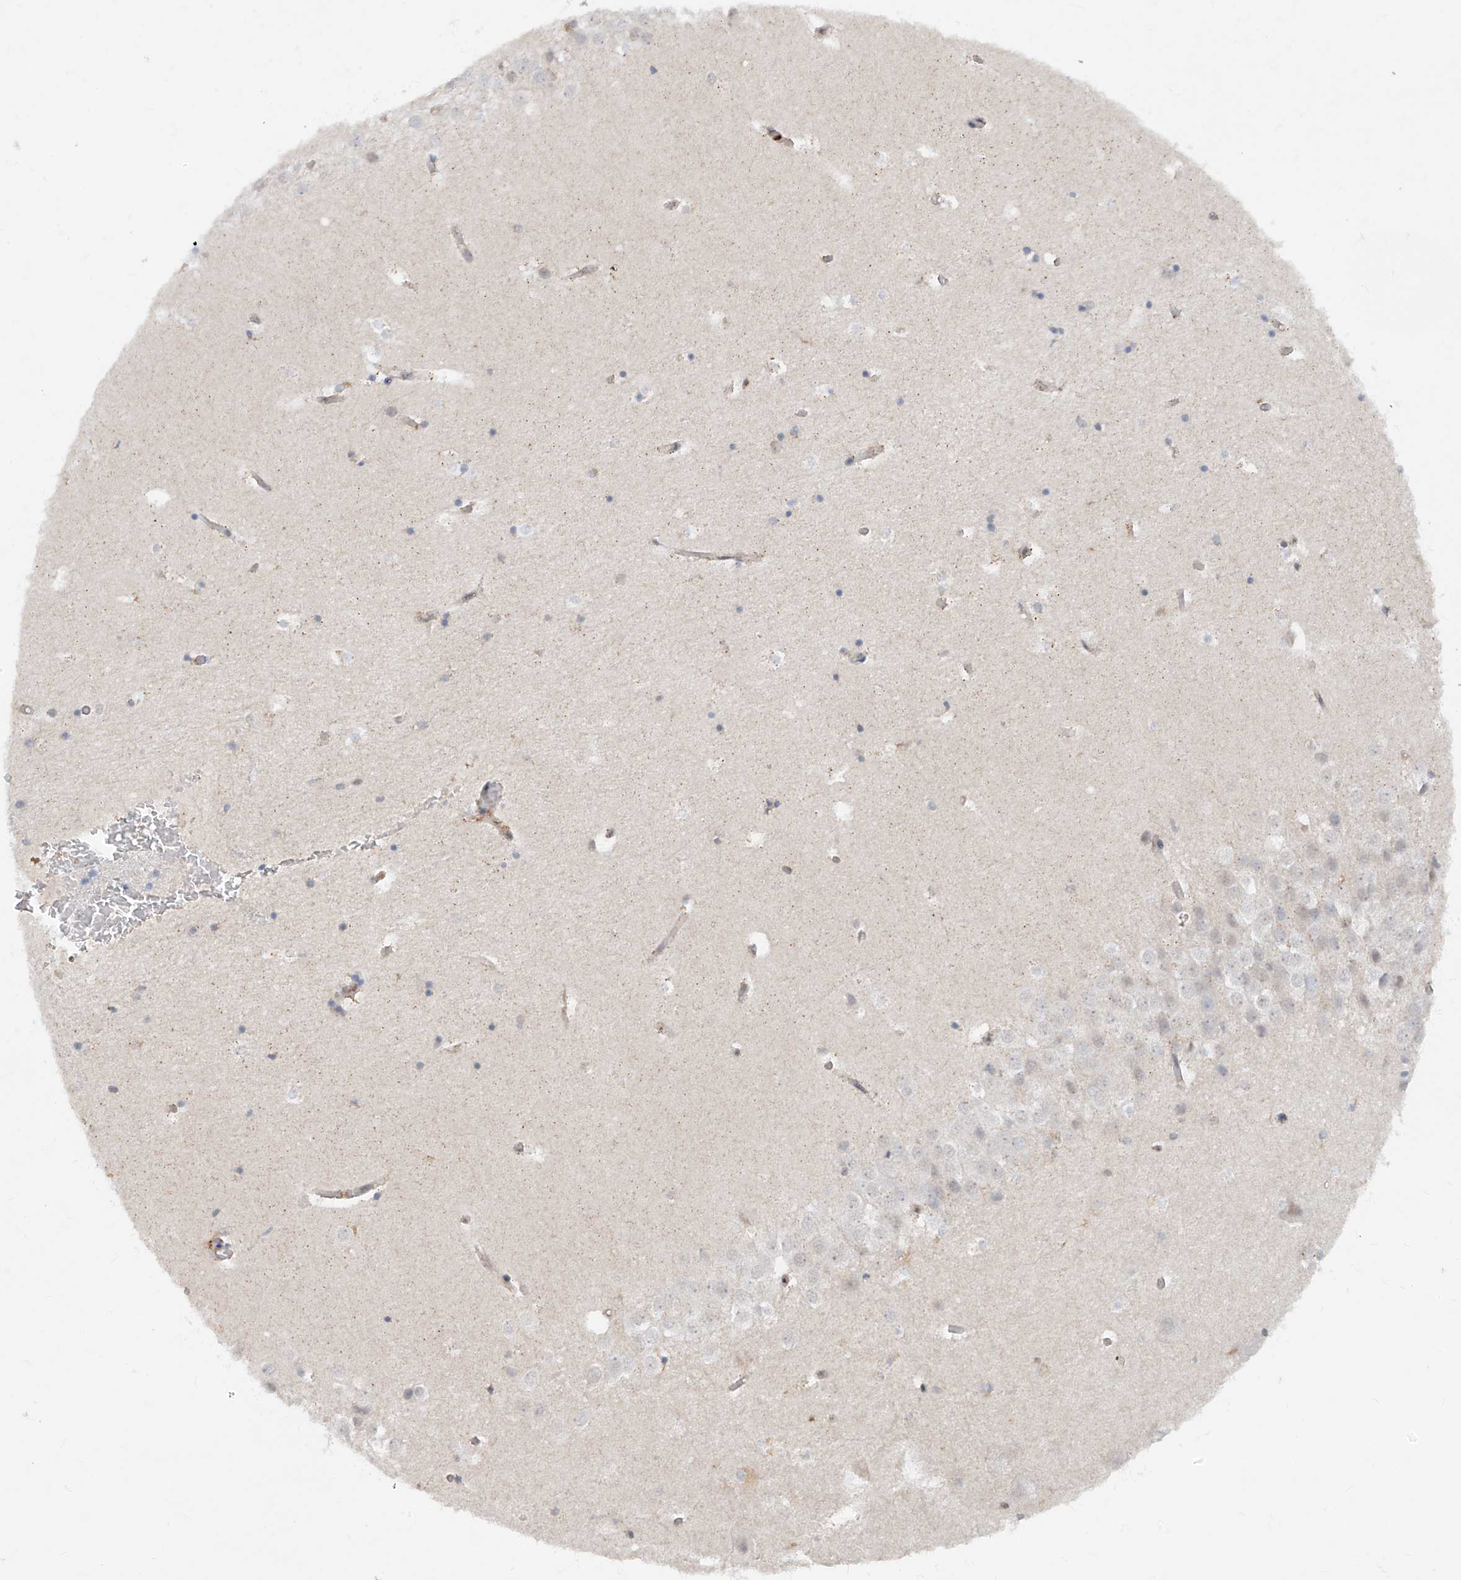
{"staining": {"intensity": "weak", "quantity": "<25%", "location": "nuclear"}, "tissue": "hippocampus", "cell_type": "Glial cells", "image_type": "normal", "snomed": [{"axis": "morphology", "description": "Normal tissue, NOS"}, {"axis": "topography", "description": "Hippocampus"}], "caption": "The IHC photomicrograph has no significant positivity in glial cells of hippocampus.", "gene": "ZNF358", "patient": {"sex": "female", "age": 52}}